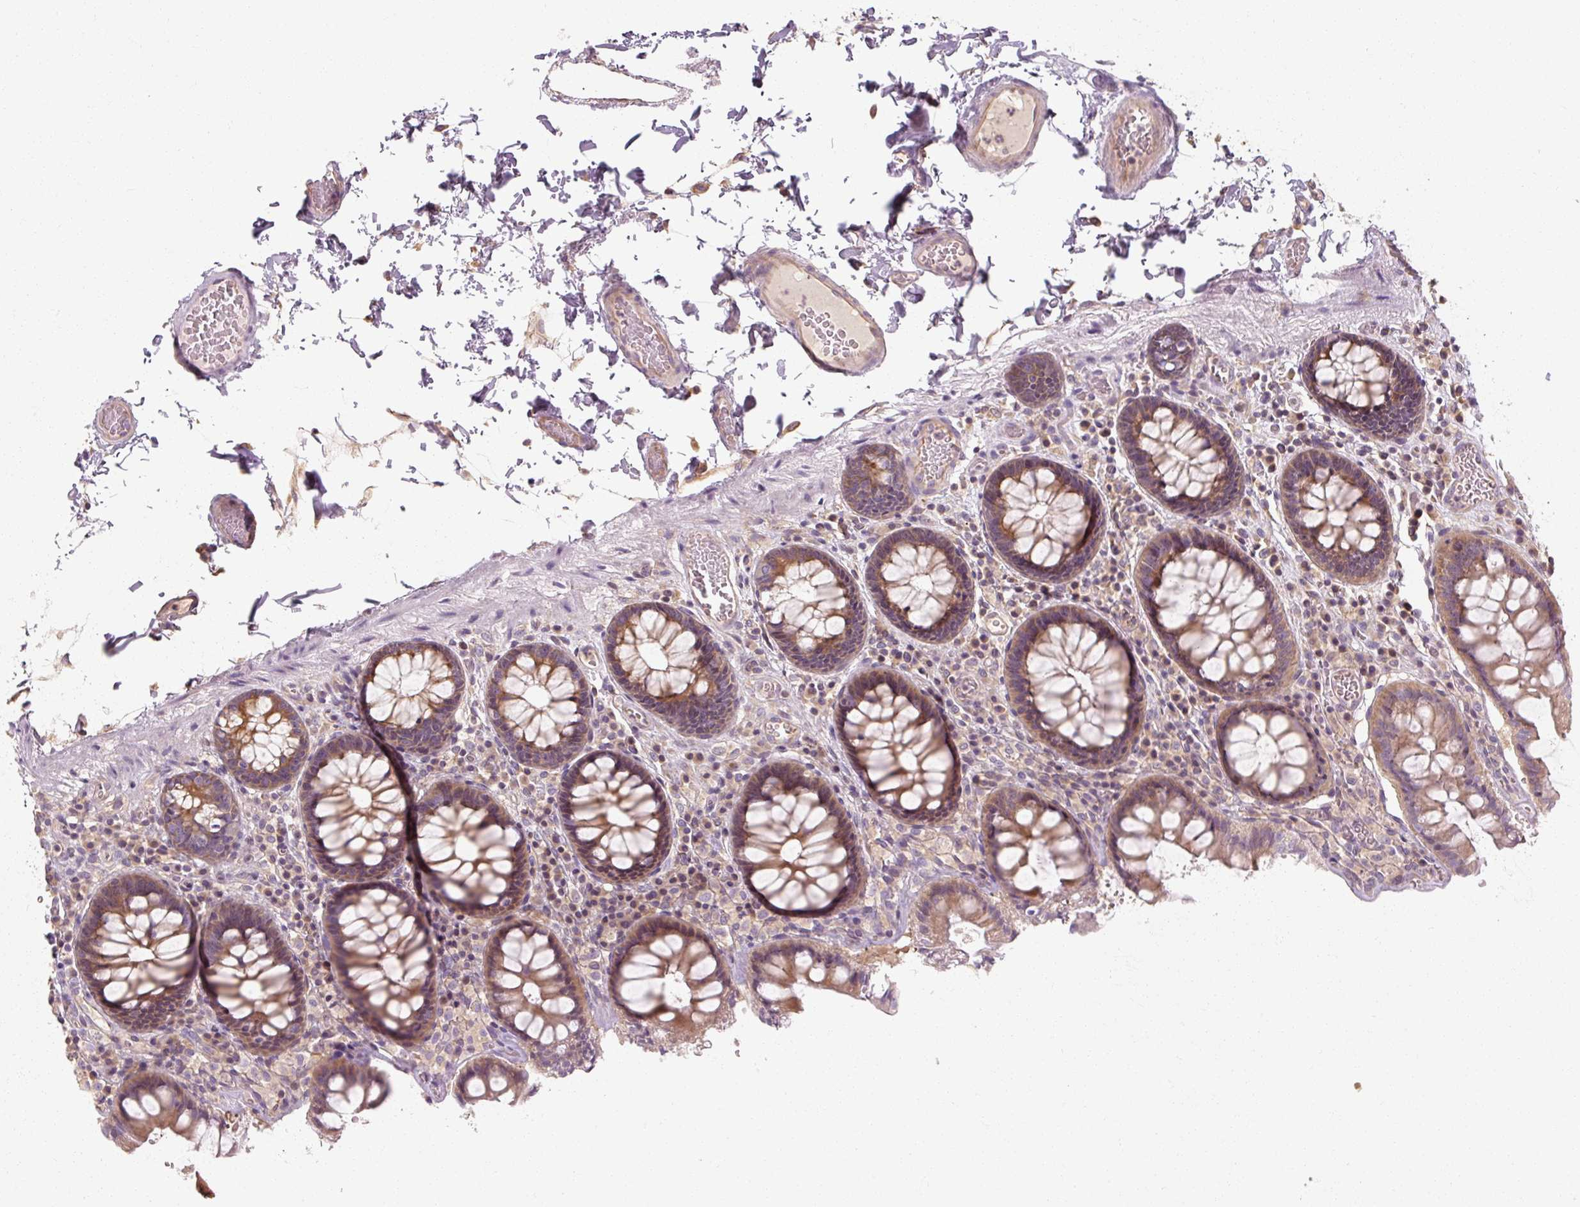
{"staining": {"intensity": "weak", "quantity": "25%-75%", "location": "cytoplasmic/membranous"}, "tissue": "colon", "cell_type": "Endothelial cells", "image_type": "normal", "snomed": [{"axis": "morphology", "description": "Normal tissue, NOS"}, {"axis": "topography", "description": "Colon"}, {"axis": "topography", "description": "Peripheral nerve tissue"}], "caption": "Colon stained with a brown dye demonstrates weak cytoplasmic/membranous positive positivity in about 25%-75% of endothelial cells.", "gene": "RB1CC1", "patient": {"sex": "male", "age": 84}}